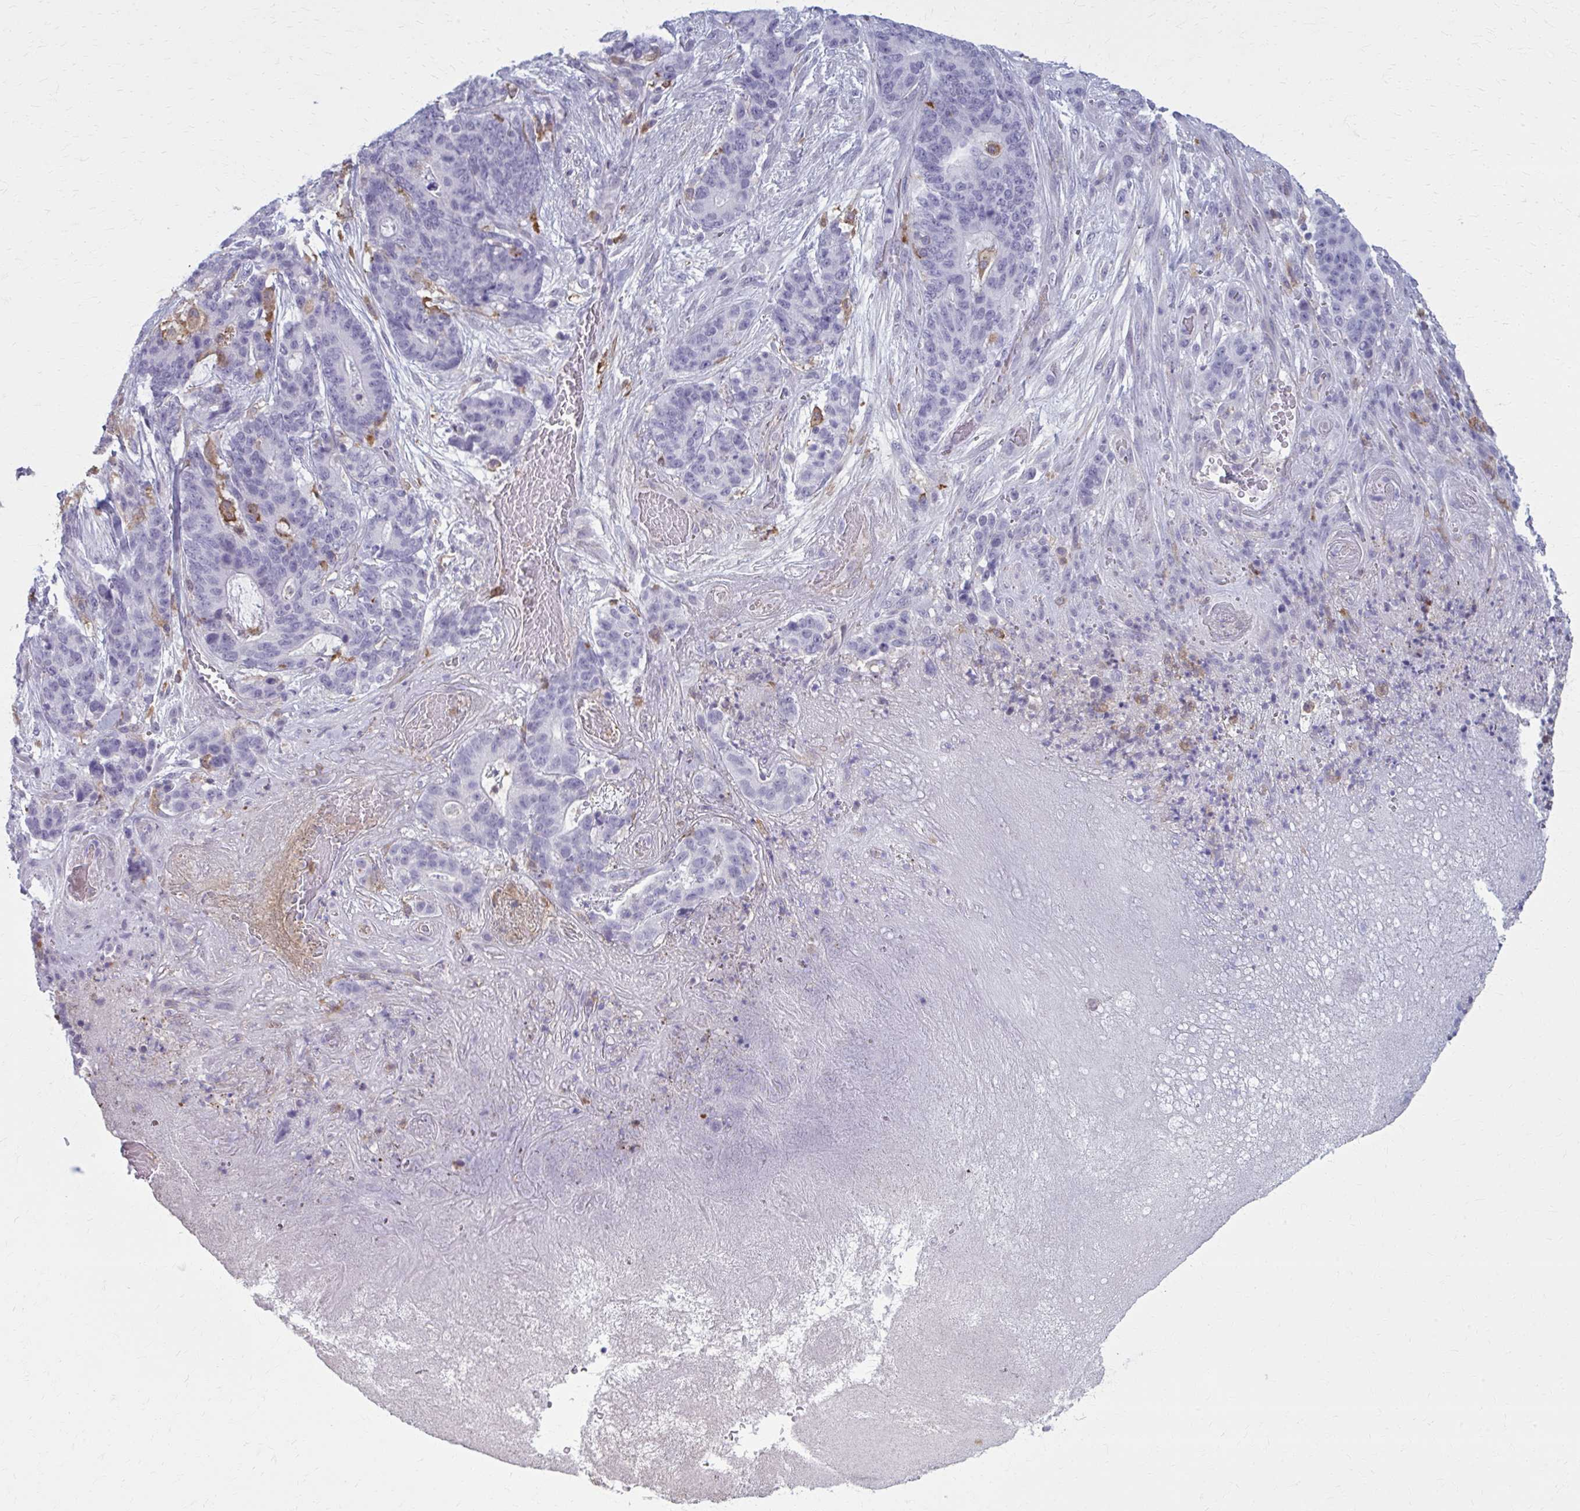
{"staining": {"intensity": "negative", "quantity": "none", "location": "none"}, "tissue": "stomach cancer", "cell_type": "Tumor cells", "image_type": "cancer", "snomed": [{"axis": "morphology", "description": "Normal tissue, NOS"}, {"axis": "morphology", "description": "Adenocarcinoma, NOS"}, {"axis": "topography", "description": "Stomach"}], "caption": "This is a histopathology image of immunohistochemistry (IHC) staining of stomach adenocarcinoma, which shows no staining in tumor cells.", "gene": "CARD9", "patient": {"sex": "female", "age": 64}}